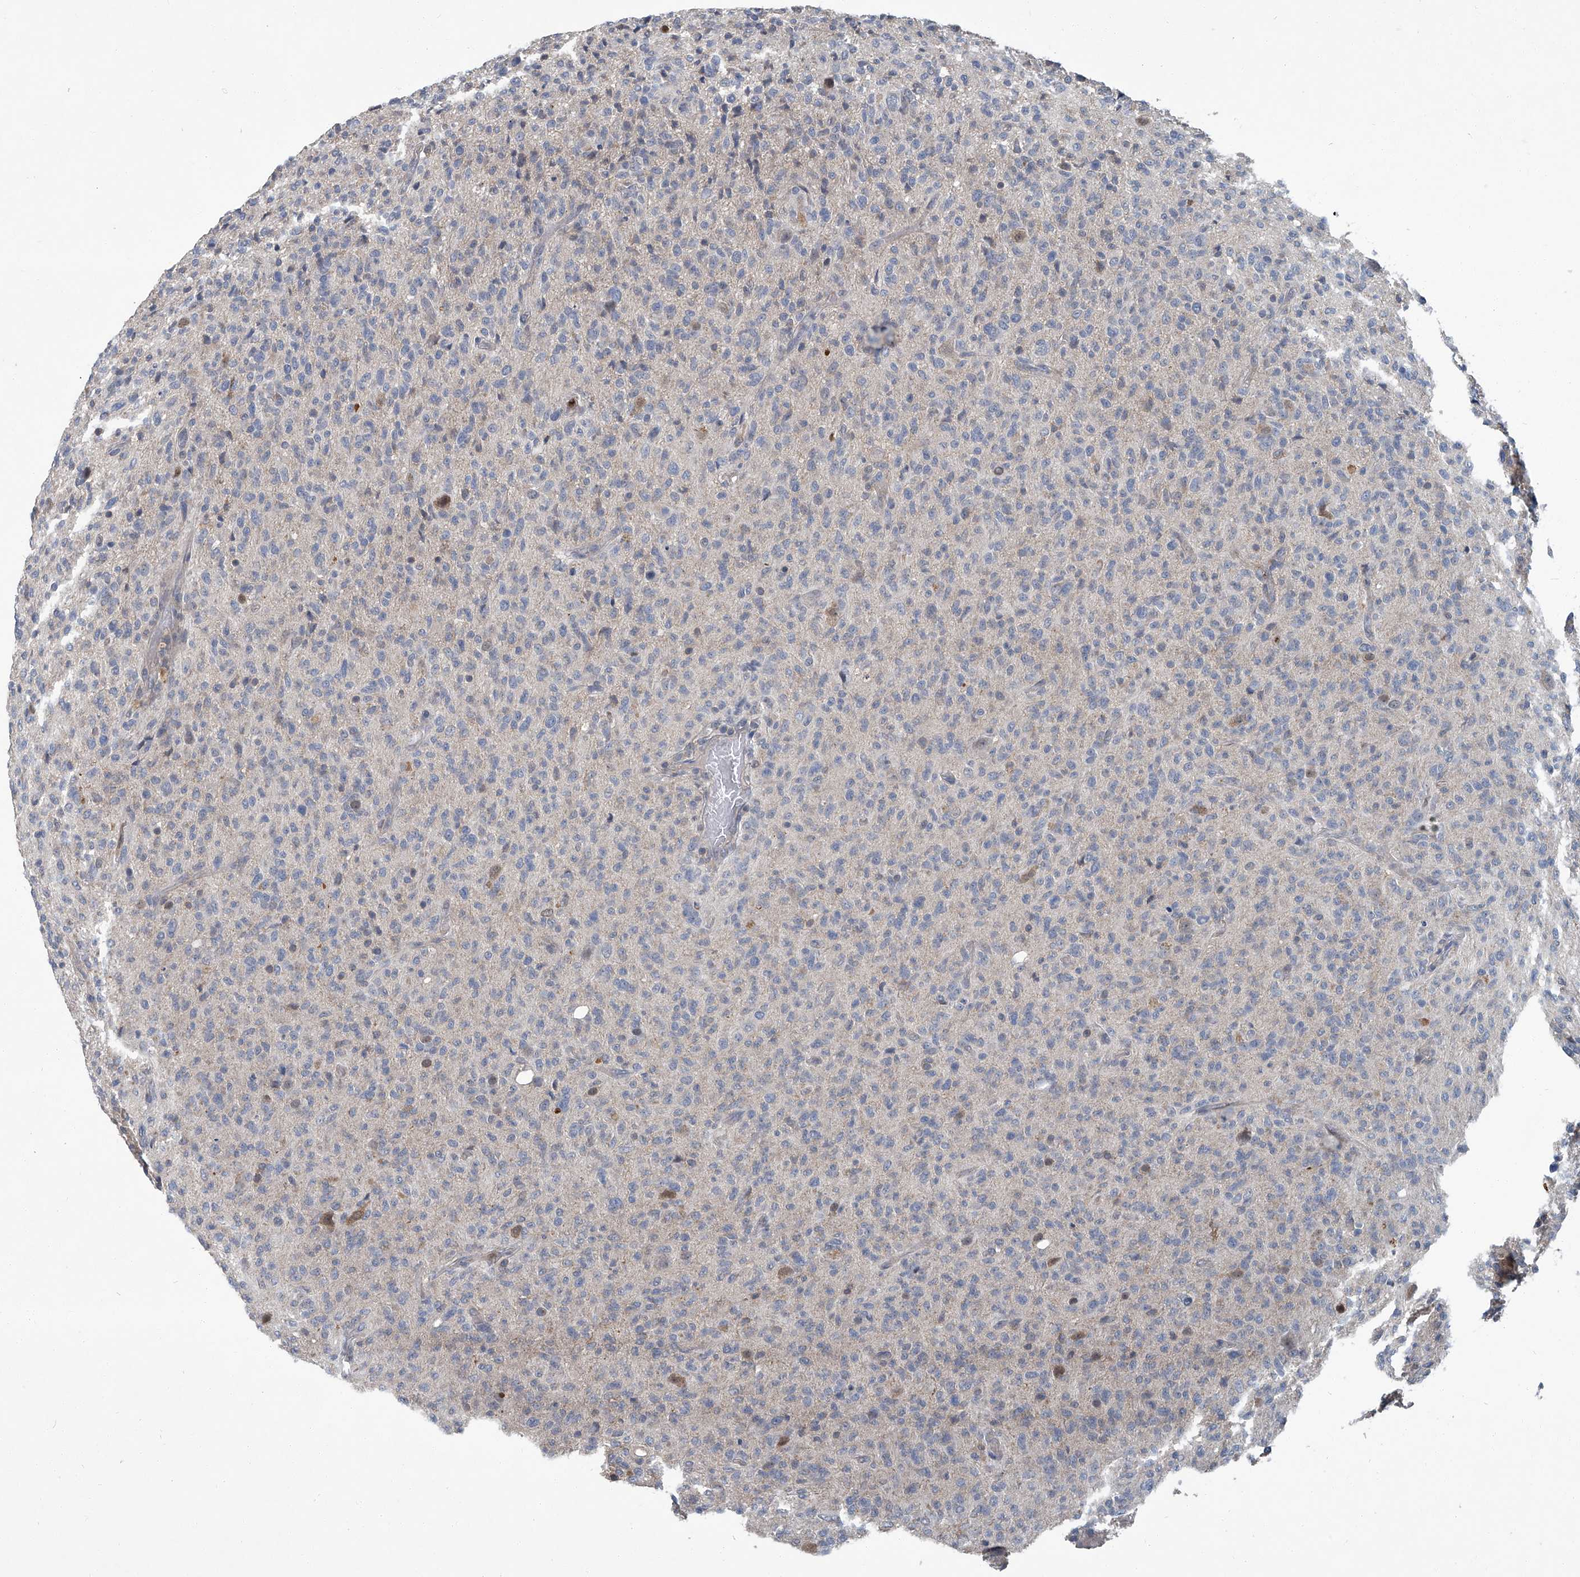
{"staining": {"intensity": "negative", "quantity": "none", "location": "none"}, "tissue": "glioma", "cell_type": "Tumor cells", "image_type": "cancer", "snomed": [{"axis": "morphology", "description": "Glioma, malignant, High grade"}, {"axis": "topography", "description": "Brain"}], "caption": "Malignant glioma (high-grade) stained for a protein using IHC displays no expression tumor cells.", "gene": "AKNAD1", "patient": {"sex": "female", "age": 57}}